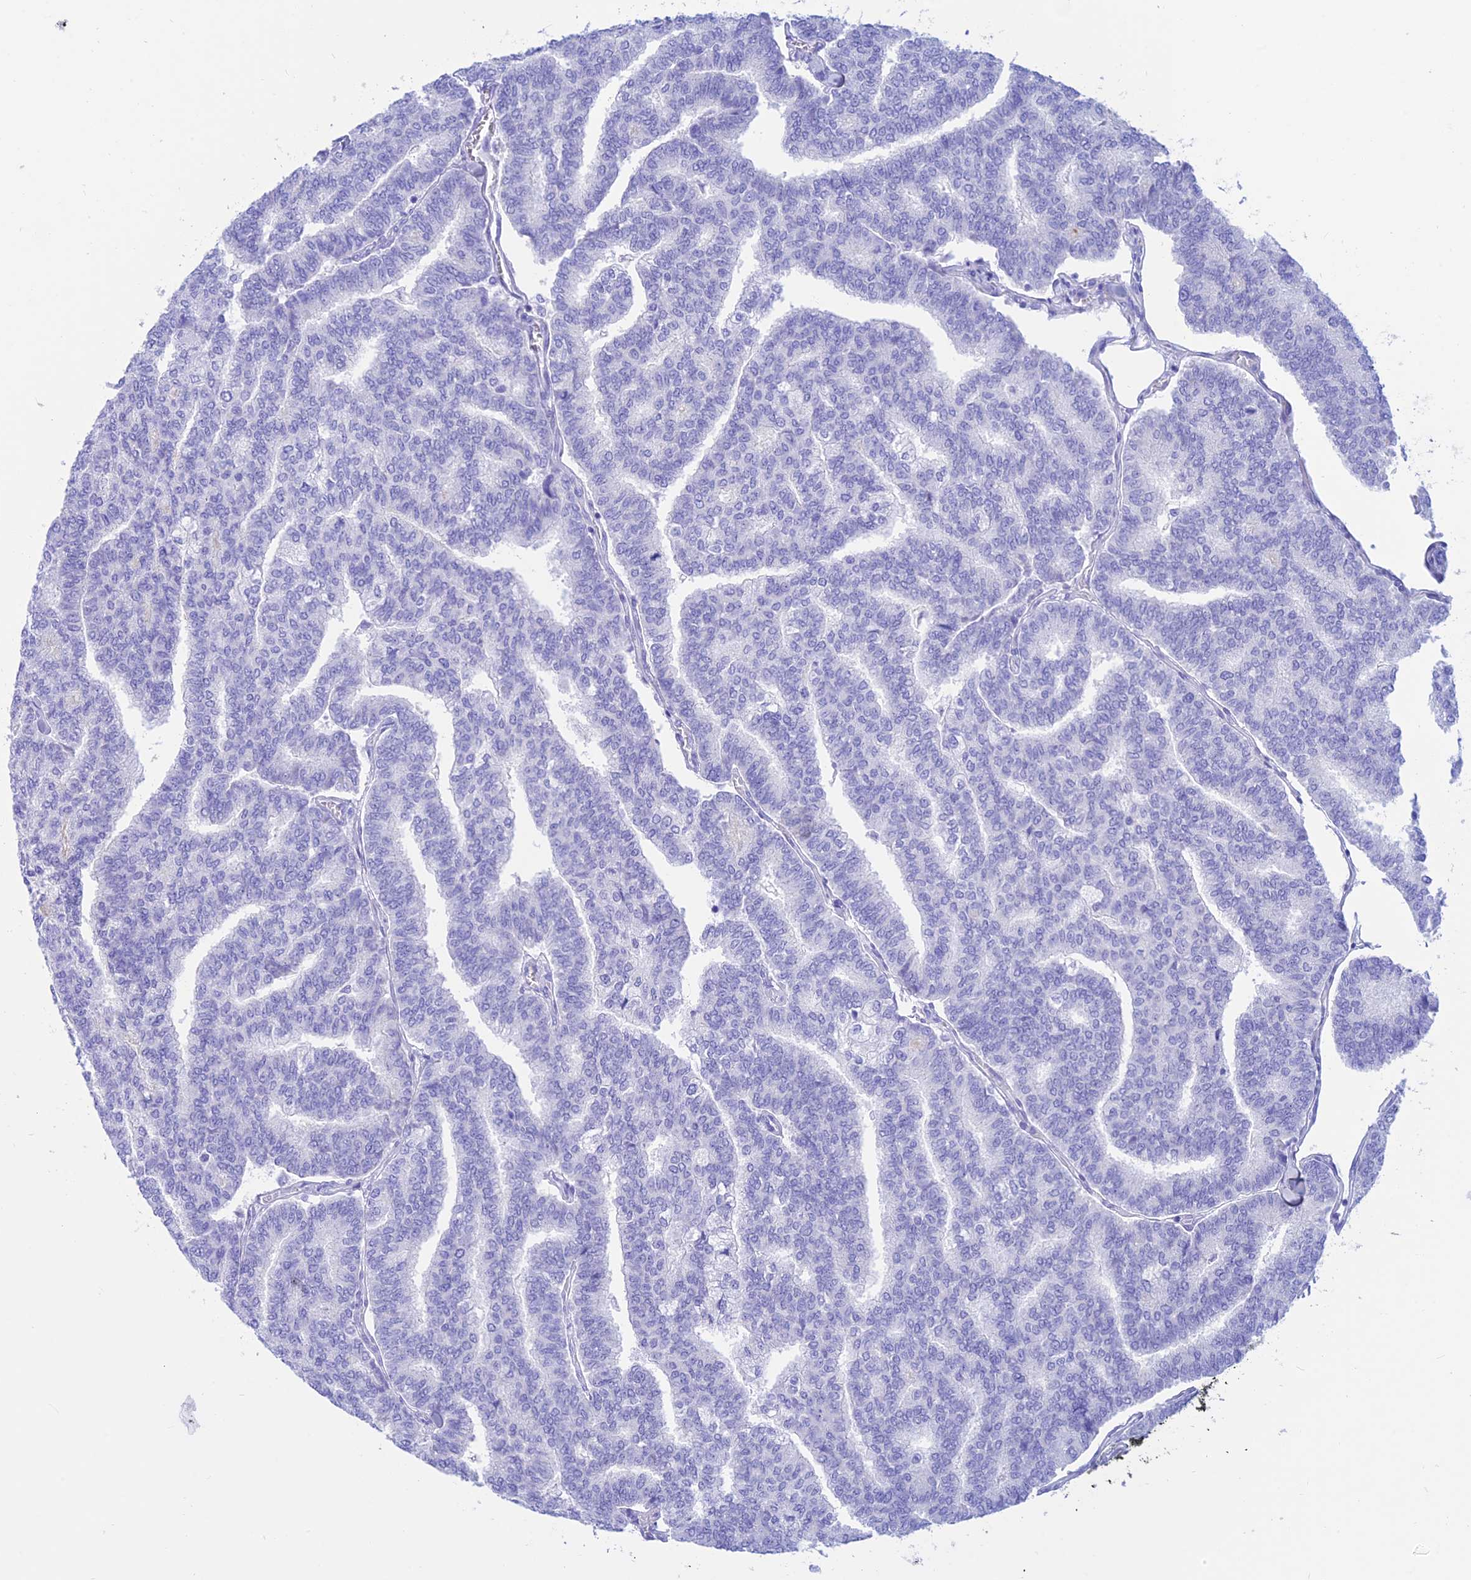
{"staining": {"intensity": "negative", "quantity": "none", "location": "none"}, "tissue": "thyroid cancer", "cell_type": "Tumor cells", "image_type": "cancer", "snomed": [{"axis": "morphology", "description": "Papillary adenocarcinoma, NOS"}, {"axis": "topography", "description": "Thyroid gland"}], "caption": "Thyroid papillary adenocarcinoma was stained to show a protein in brown. There is no significant staining in tumor cells.", "gene": "PRNP", "patient": {"sex": "female", "age": 35}}